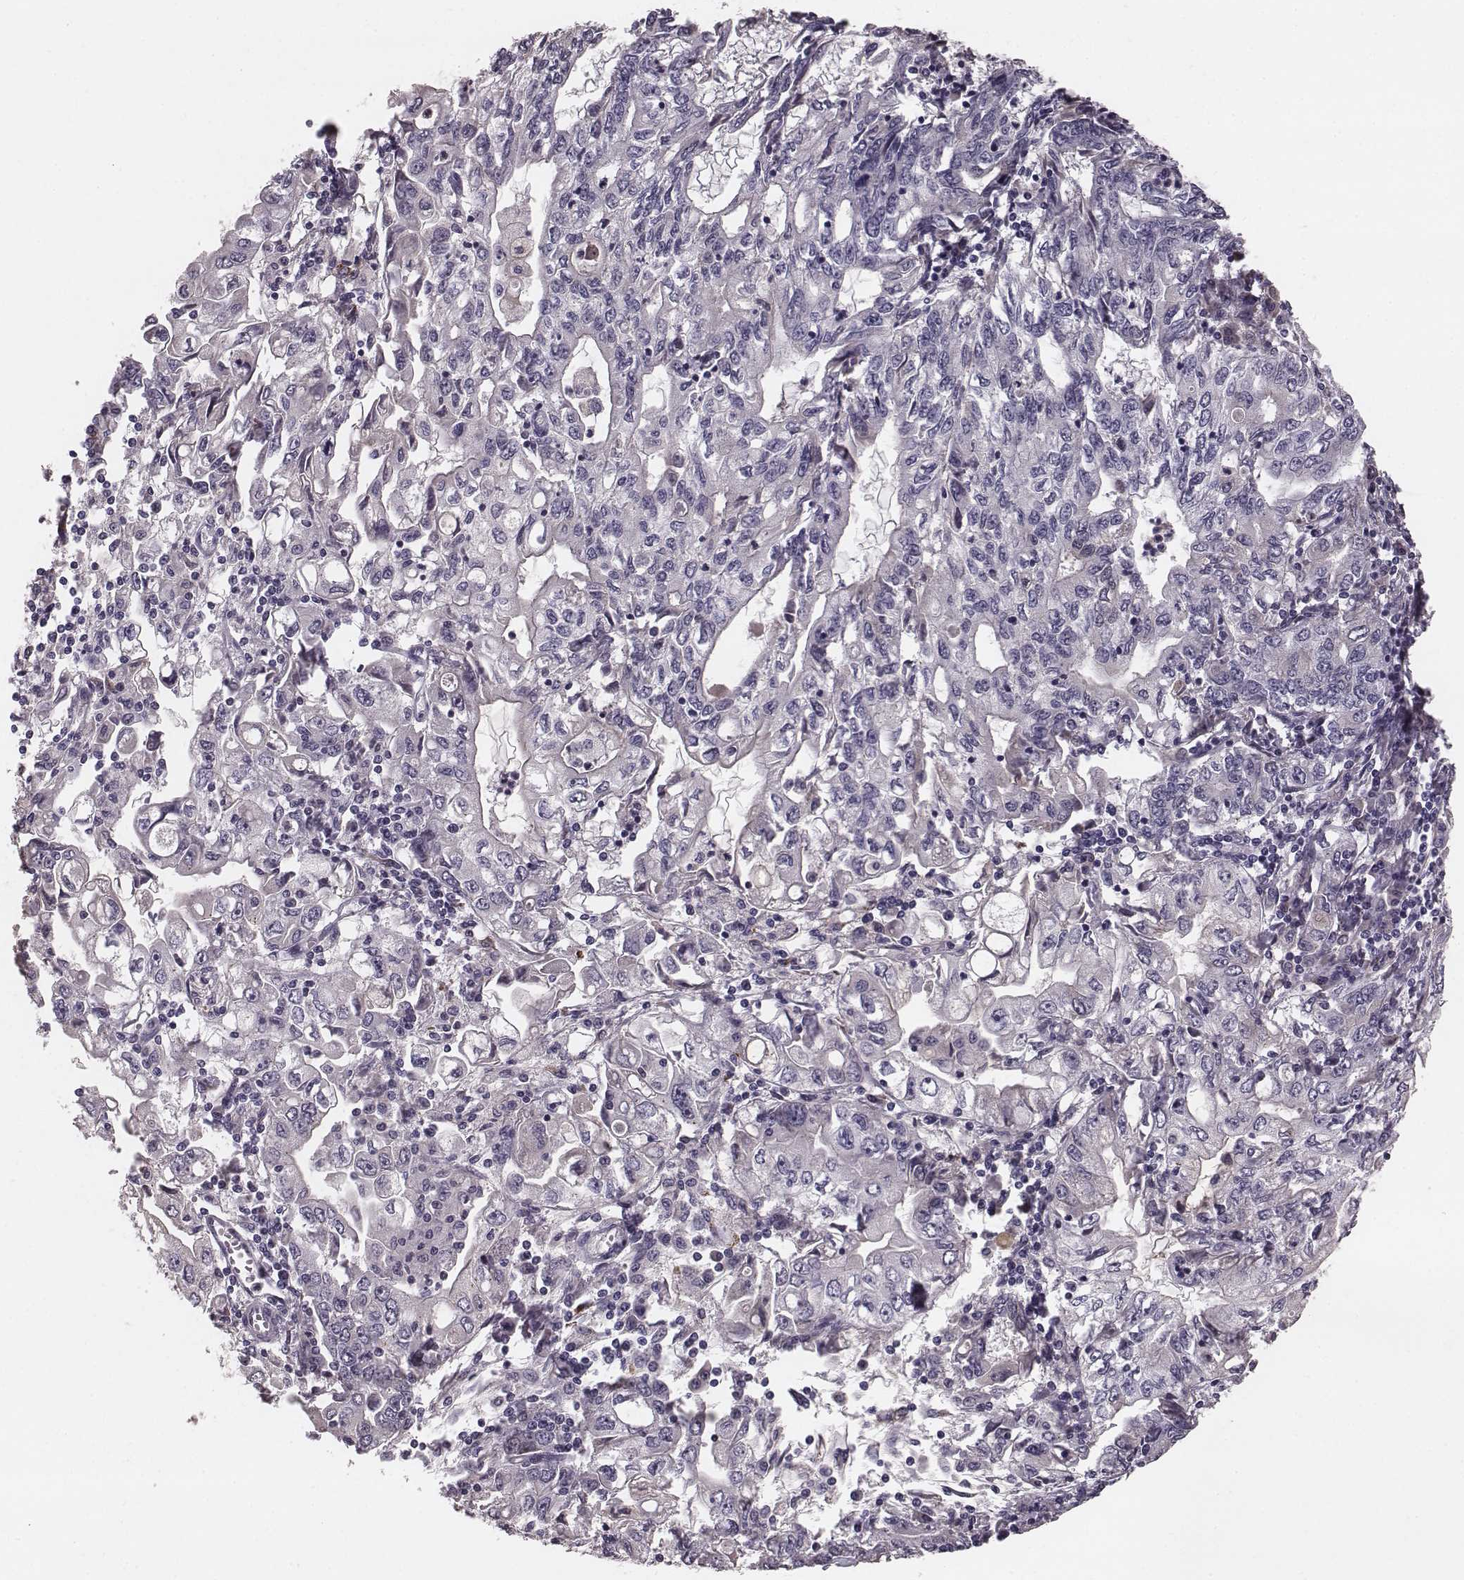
{"staining": {"intensity": "negative", "quantity": "none", "location": "none"}, "tissue": "stomach cancer", "cell_type": "Tumor cells", "image_type": "cancer", "snomed": [{"axis": "morphology", "description": "Adenocarcinoma, NOS"}, {"axis": "topography", "description": "Stomach, lower"}], "caption": "Adenocarcinoma (stomach) was stained to show a protein in brown. There is no significant expression in tumor cells.", "gene": "SMIM24", "patient": {"sex": "female", "age": 72}}